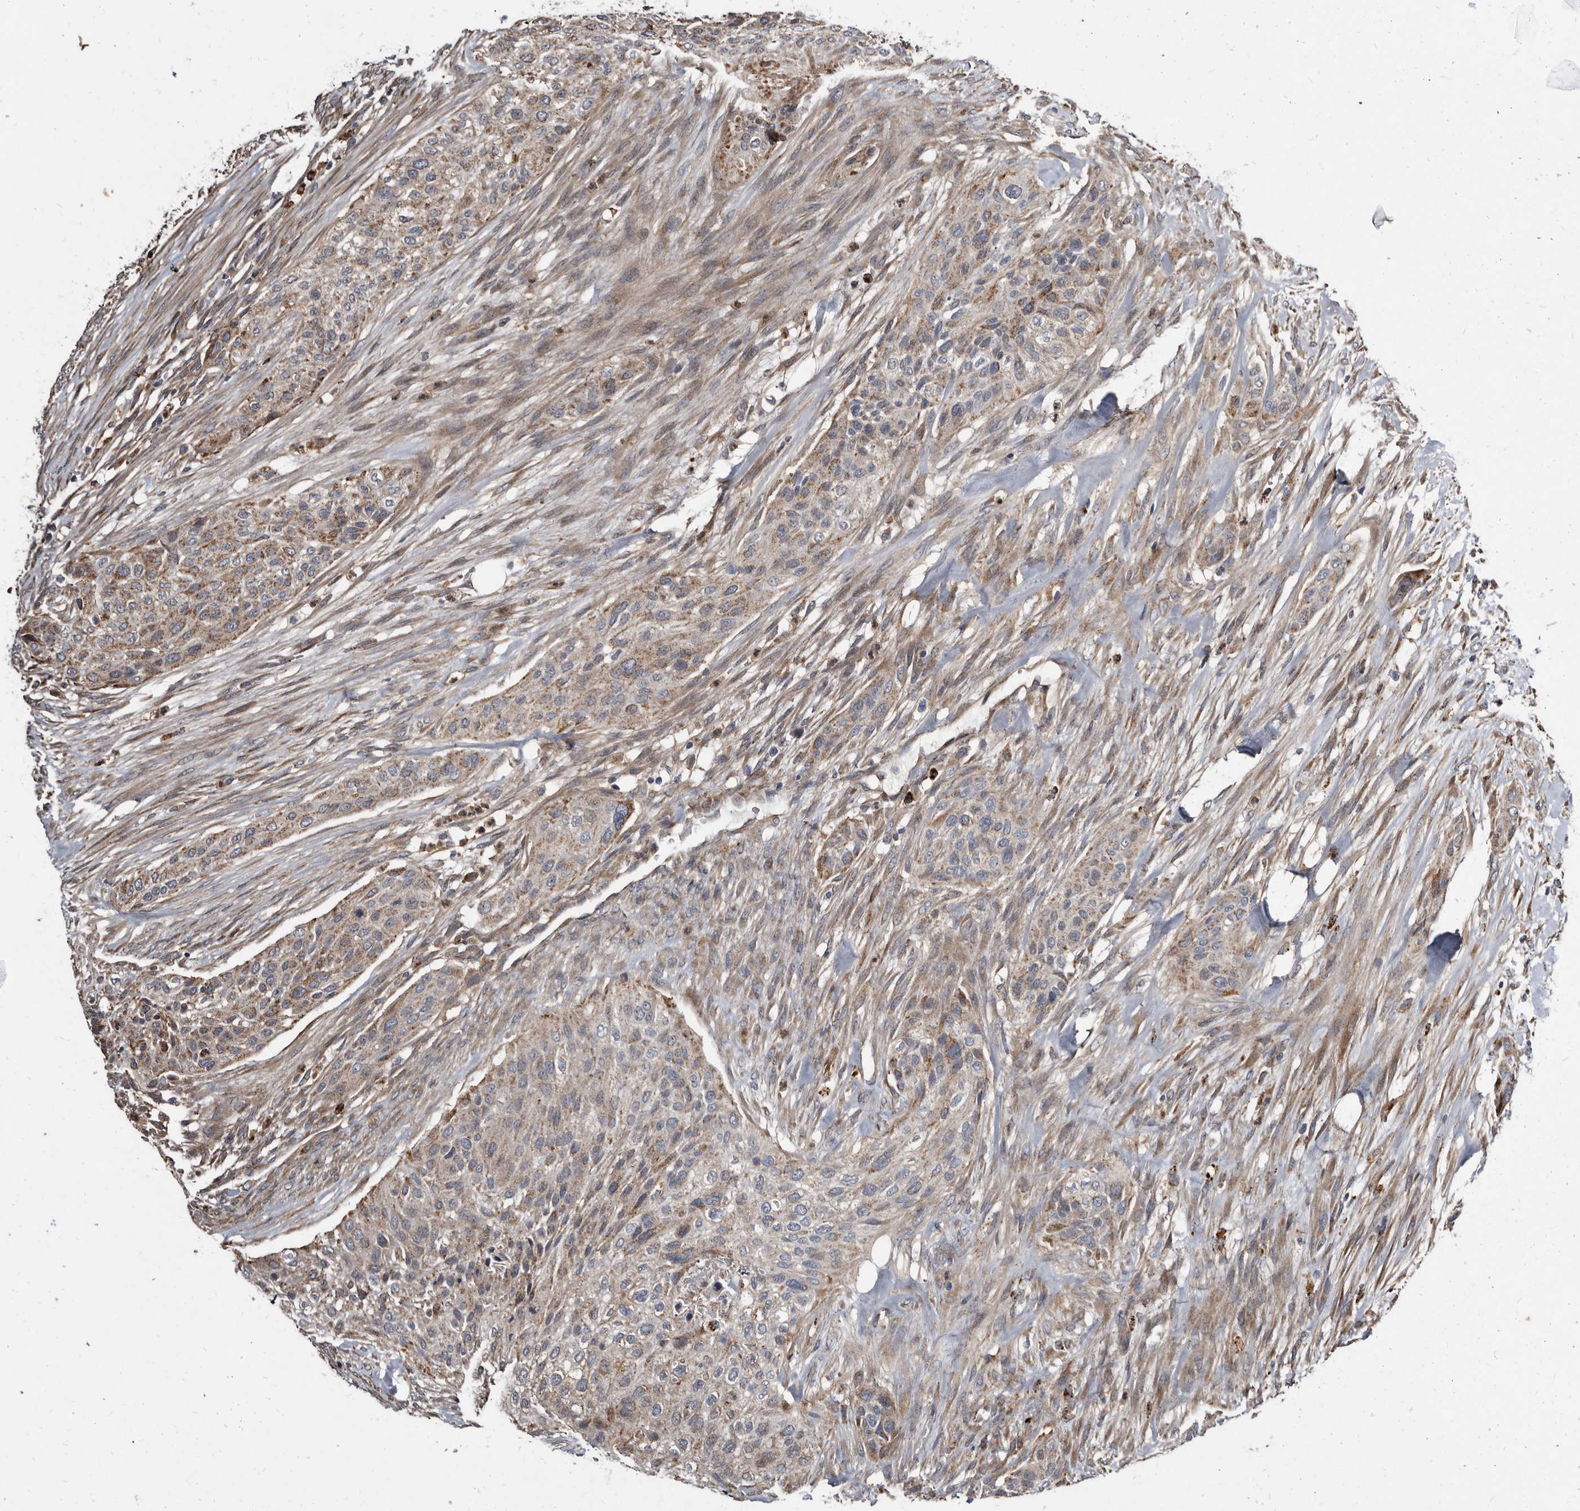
{"staining": {"intensity": "weak", "quantity": ">75%", "location": "cytoplasmic/membranous"}, "tissue": "urothelial cancer", "cell_type": "Tumor cells", "image_type": "cancer", "snomed": [{"axis": "morphology", "description": "Urothelial carcinoma, High grade"}, {"axis": "topography", "description": "Urinary bladder"}], "caption": "IHC (DAB) staining of human urothelial cancer demonstrates weak cytoplasmic/membranous protein staining in about >75% of tumor cells. (Stains: DAB in brown, nuclei in blue, Microscopy: brightfield microscopy at high magnification).", "gene": "CTSA", "patient": {"sex": "male", "age": 35}}